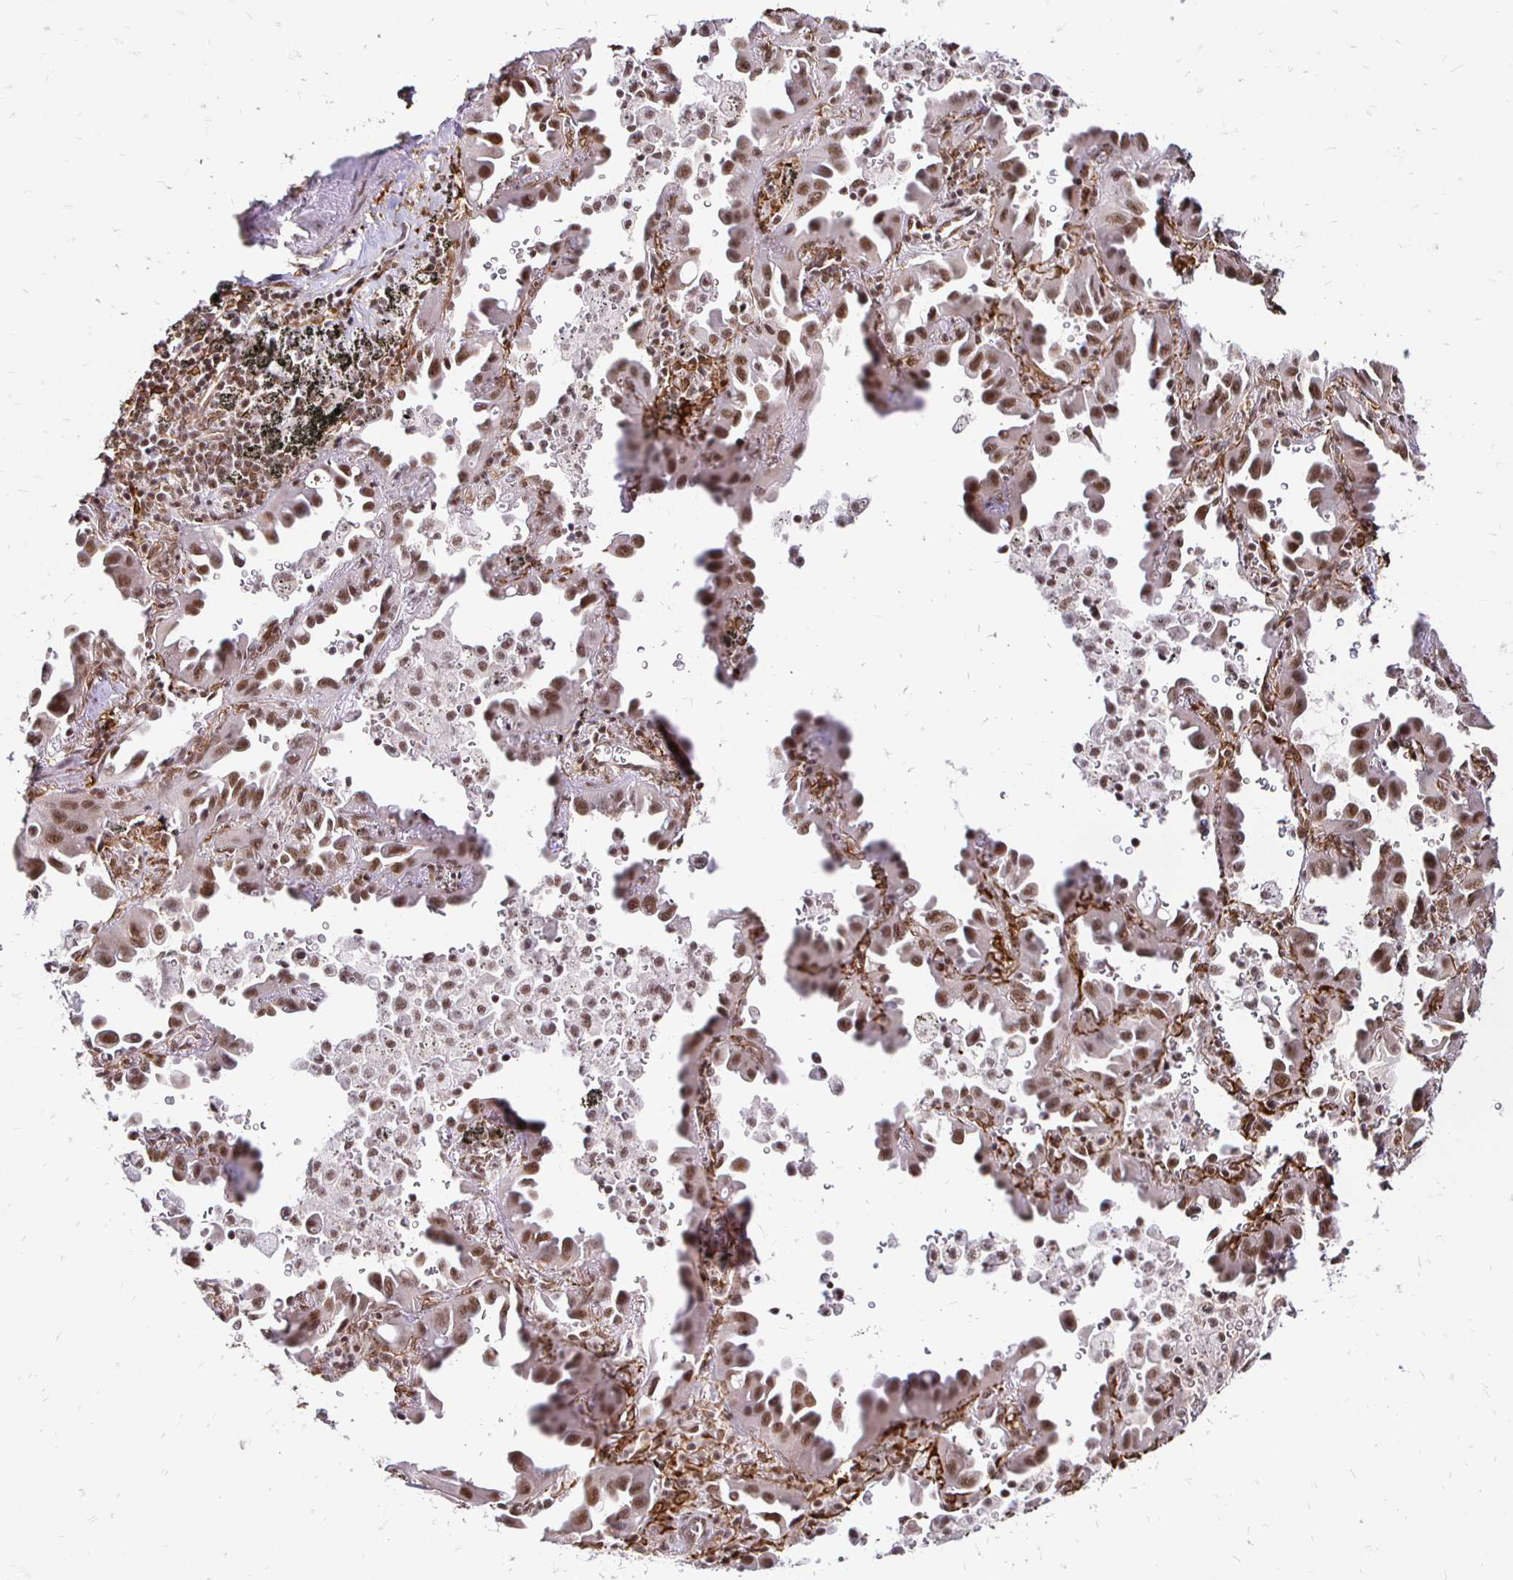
{"staining": {"intensity": "moderate", "quantity": ">75%", "location": "nuclear"}, "tissue": "lung cancer", "cell_type": "Tumor cells", "image_type": "cancer", "snomed": [{"axis": "morphology", "description": "Adenocarcinoma, NOS"}, {"axis": "topography", "description": "Lung"}], "caption": "Moderate nuclear staining for a protein is seen in about >75% of tumor cells of lung cancer using immunohistochemistry (IHC).", "gene": "SIN3A", "patient": {"sex": "male", "age": 68}}